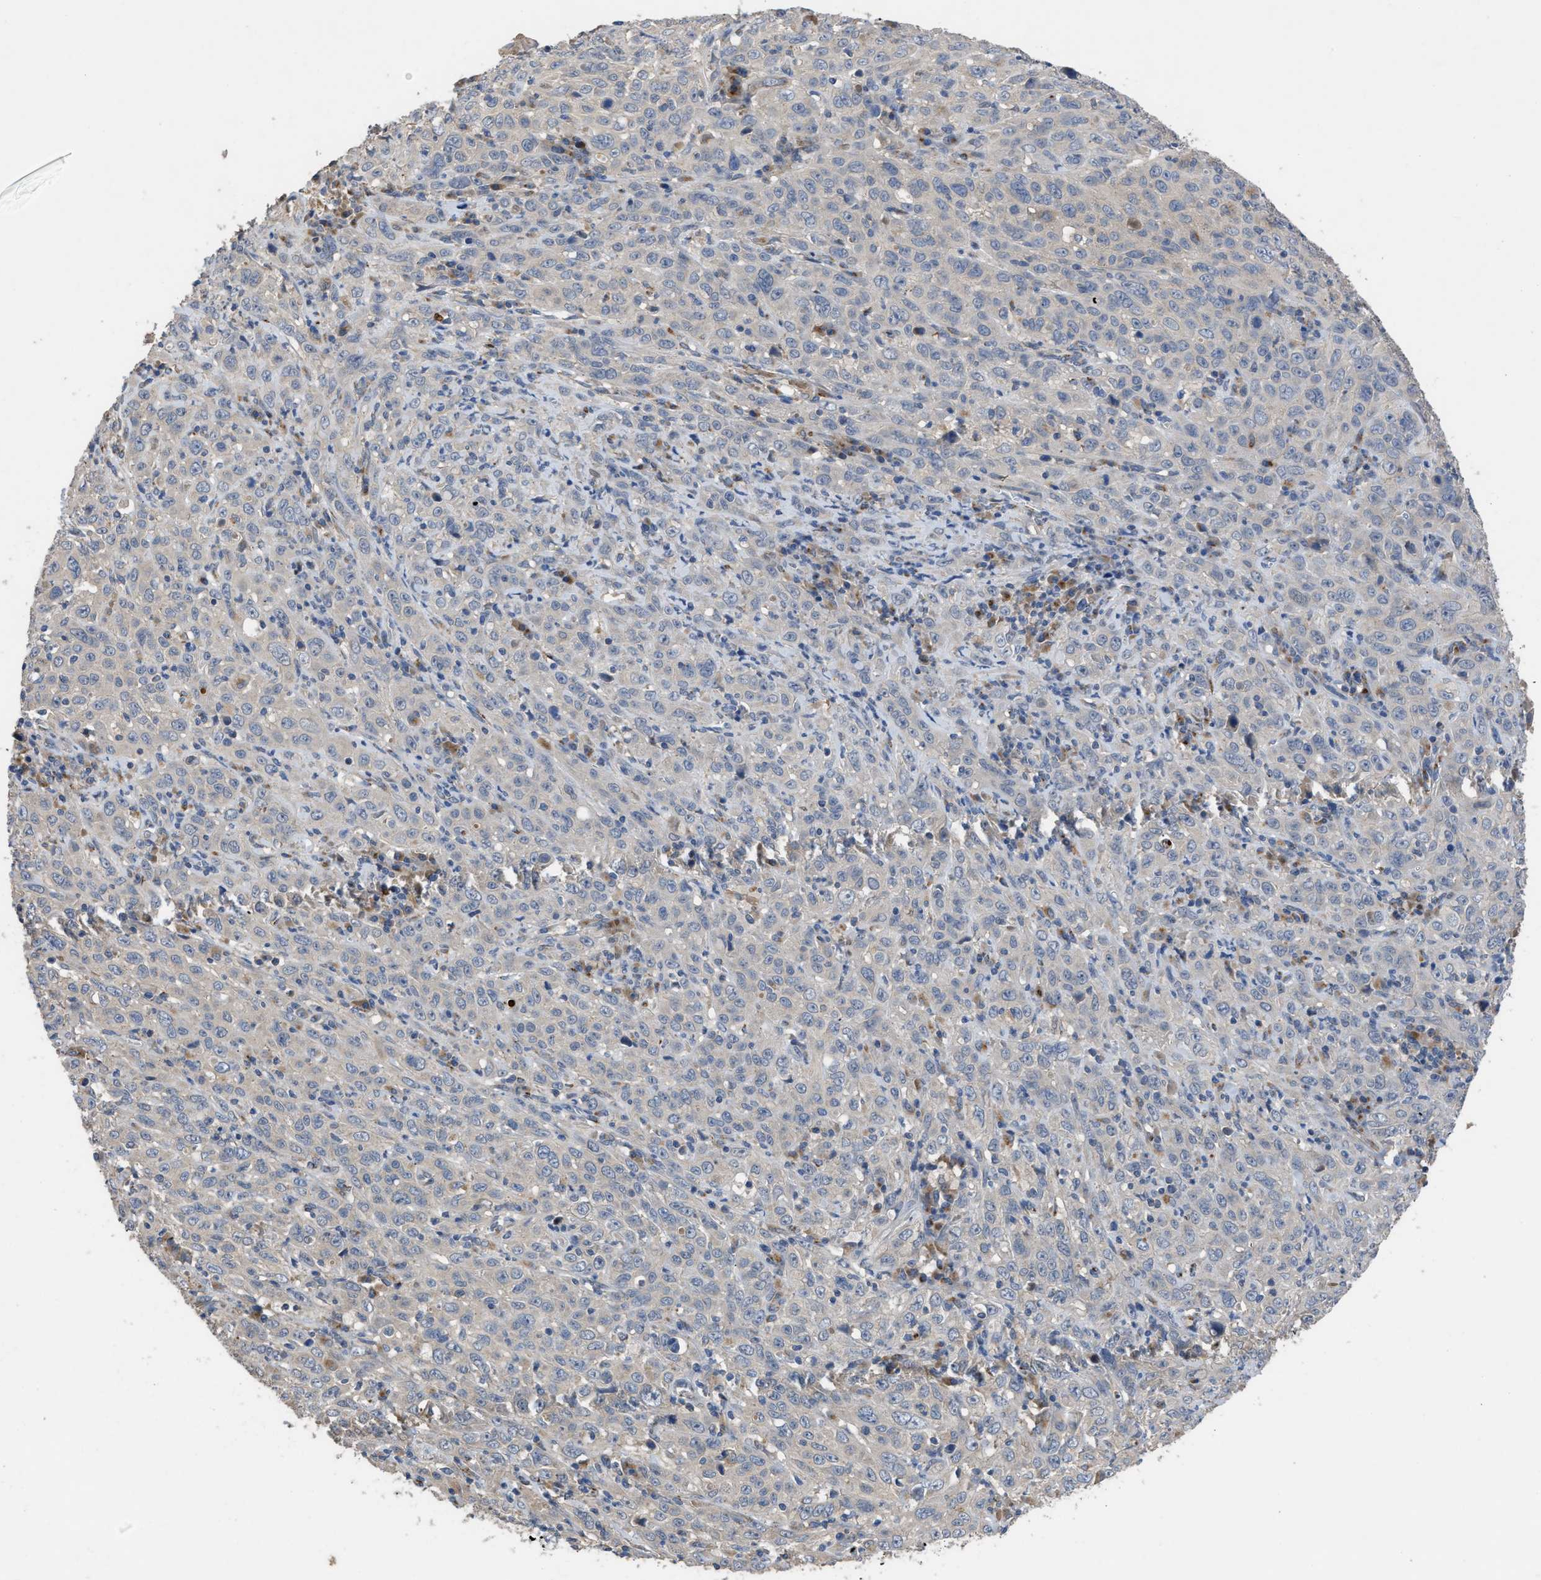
{"staining": {"intensity": "negative", "quantity": "none", "location": "none"}, "tissue": "cervical cancer", "cell_type": "Tumor cells", "image_type": "cancer", "snomed": [{"axis": "morphology", "description": "Squamous cell carcinoma, NOS"}, {"axis": "topography", "description": "Cervix"}], "caption": "This is a photomicrograph of immunohistochemistry staining of cervical squamous cell carcinoma, which shows no expression in tumor cells. Nuclei are stained in blue.", "gene": "SIK2", "patient": {"sex": "female", "age": 46}}